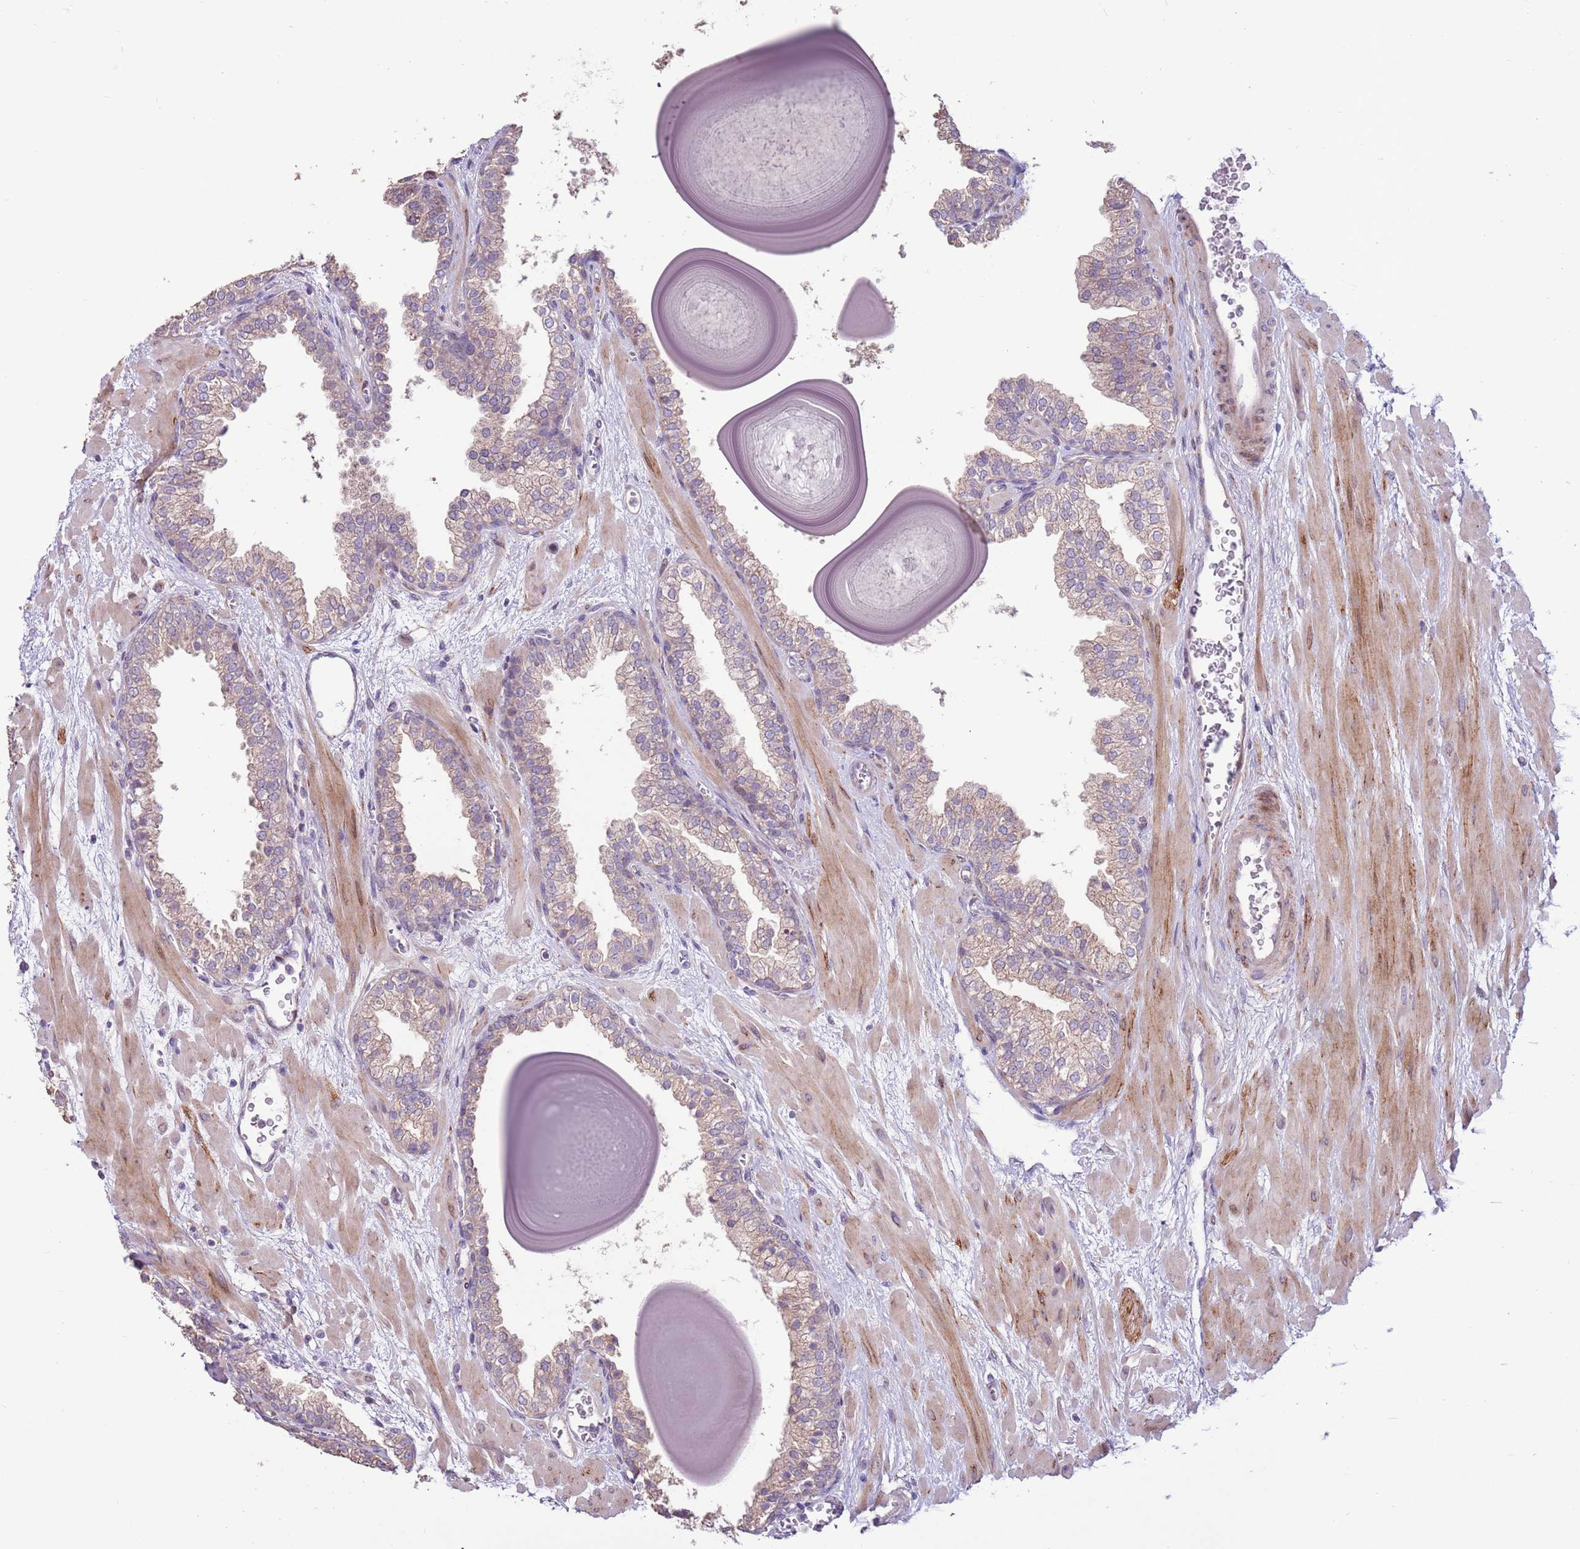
{"staining": {"intensity": "negative", "quantity": "none", "location": "none"}, "tissue": "prostate", "cell_type": "Glandular cells", "image_type": "normal", "snomed": [{"axis": "morphology", "description": "Normal tissue, NOS"}, {"axis": "topography", "description": "Prostate"}], "caption": "Immunohistochemical staining of unremarkable prostate exhibits no significant positivity in glandular cells. (Brightfield microscopy of DAB IHC at high magnification).", "gene": "LGI4", "patient": {"sex": "male", "age": 48}}